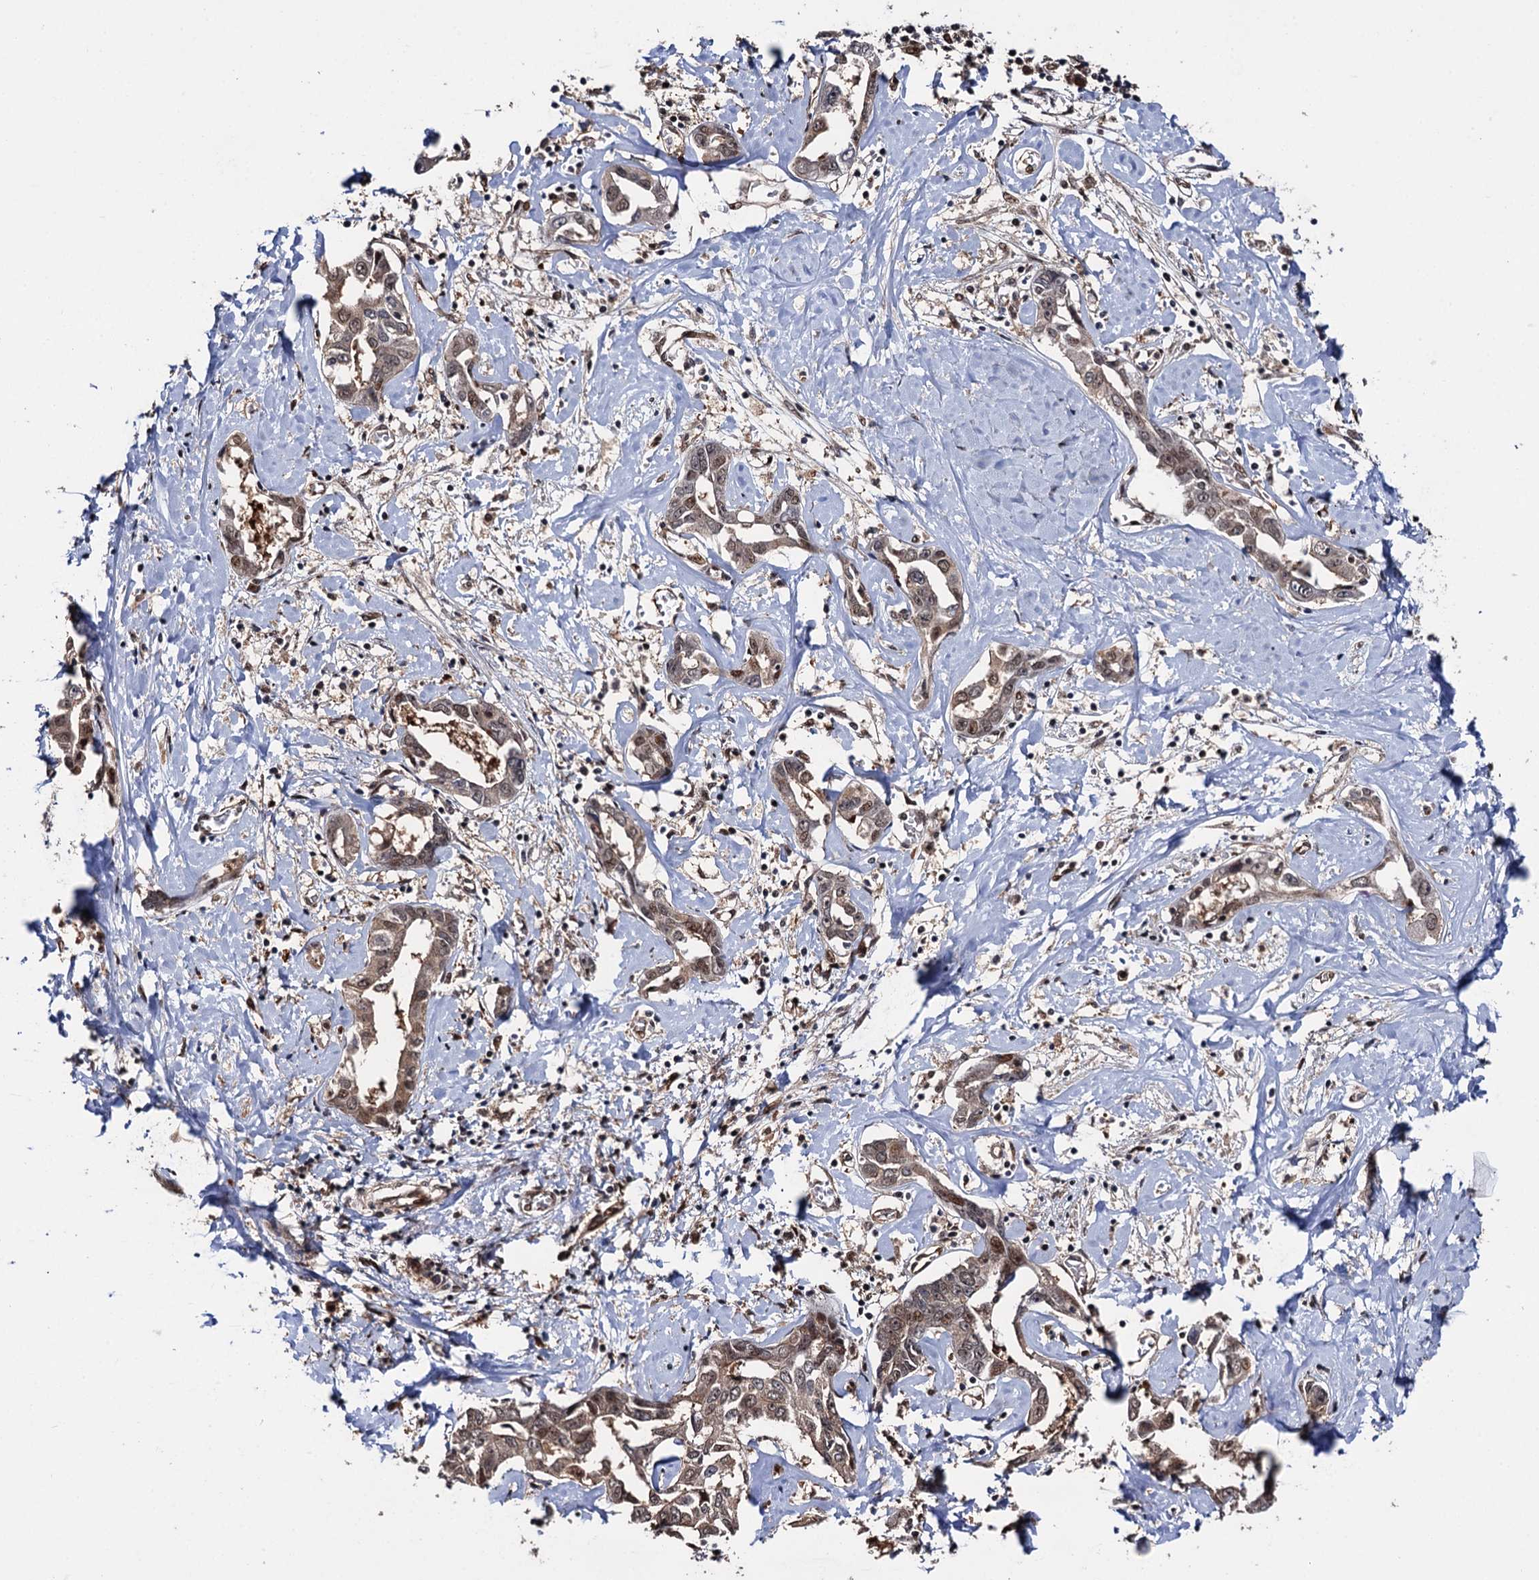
{"staining": {"intensity": "weak", "quantity": ">75%", "location": "cytoplasmic/membranous,nuclear"}, "tissue": "liver cancer", "cell_type": "Tumor cells", "image_type": "cancer", "snomed": [{"axis": "morphology", "description": "Cholangiocarcinoma"}, {"axis": "topography", "description": "Liver"}], "caption": "Human liver cancer stained with a protein marker displays weak staining in tumor cells.", "gene": "CDC23", "patient": {"sex": "male", "age": 59}}